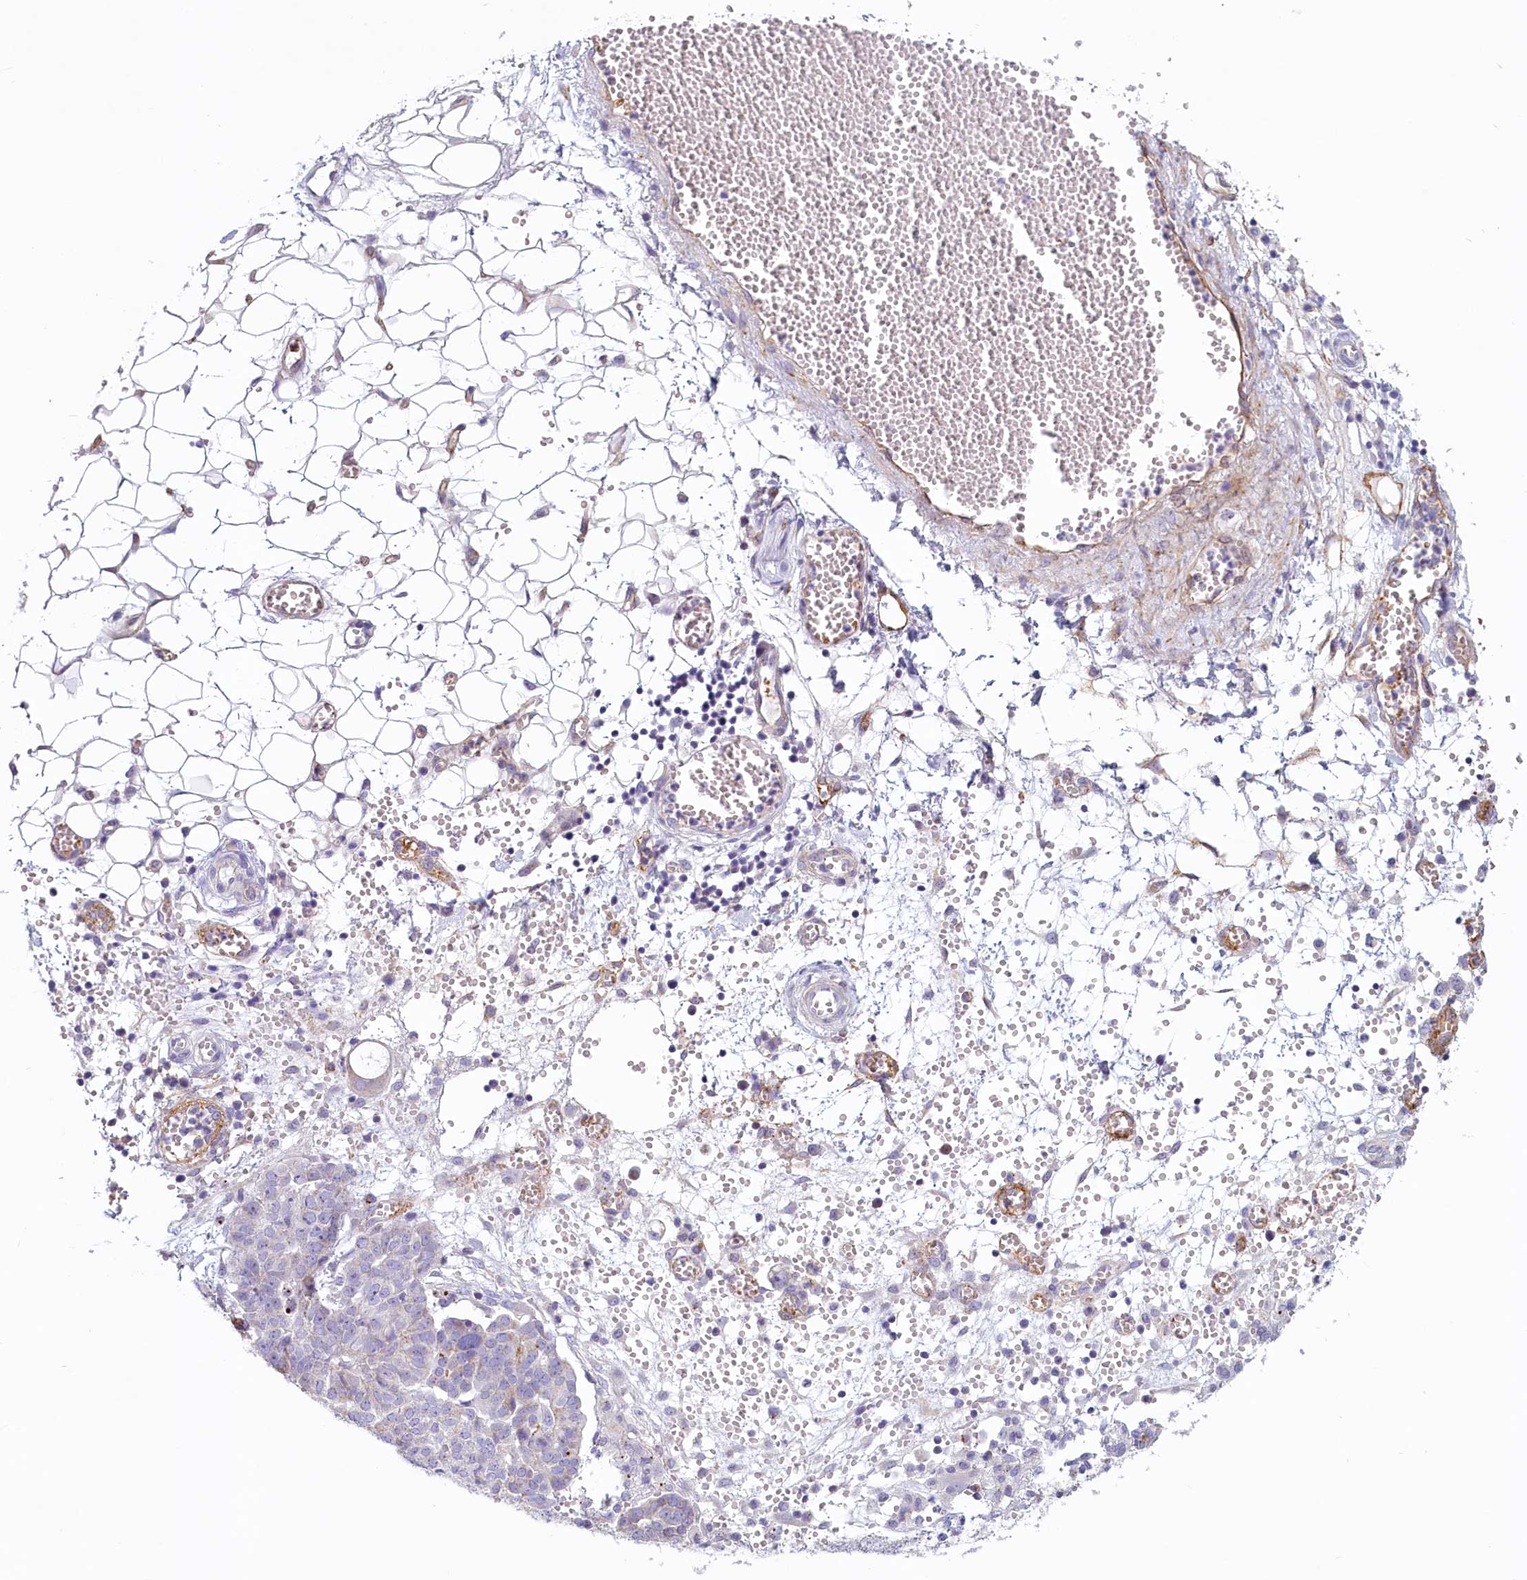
{"staining": {"intensity": "negative", "quantity": "none", "location": "none"}, "tissue": "ovarian cancer", "cell_type": "Tumor cells", "image_type": "cancer", "snomed": [{"axis": "morphology", "description": "Cystadenocarcinoma, serous, NOS"}, {"axis": "topography", "description": "Soft tissue"}, {"axis": "topography", "description": "Ovary"}], "caption": "This is an immunohistochemistry (IHC) histopathology image of human ovarian cancer. There is no staining in tumor cells.", "gene": "LMOD3", "patient": {"sex": "female", "age": 57}}